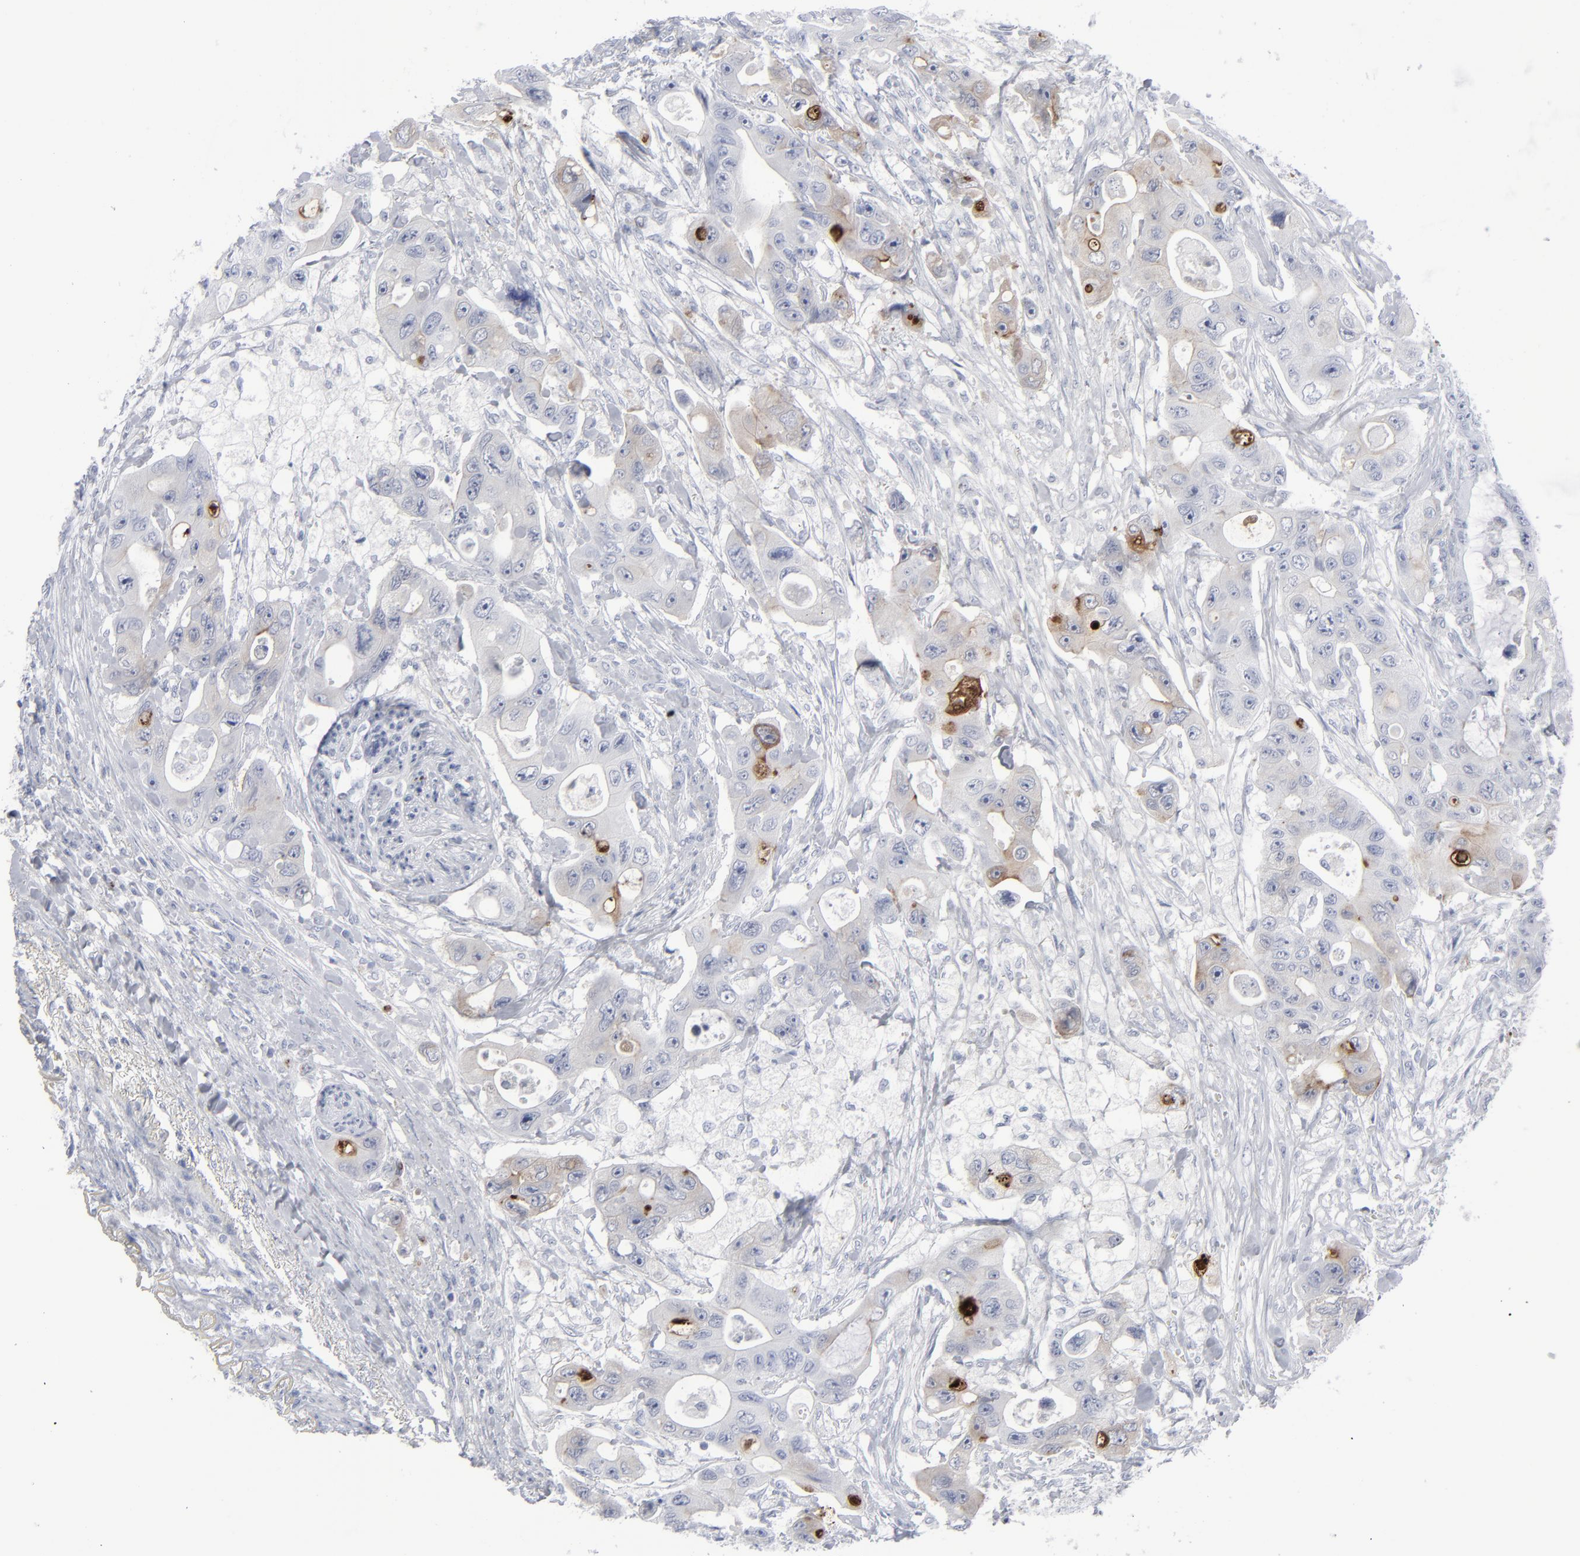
{"staining": {"intensity": "strong", "quantity": "<25%", "location": "nuclear"}, "tissue": "colorectal cancer", "cell_type": "Tumor cells", "image_type": "cancer", "snomed": [{"axis": "morphology", "description": "Adenocarcinoma, NOS"}, {"axis": "topography", "description": "Colon"}], "caption": "Adenocarcinoma (colorectal) stained with a protein marker reveals strong staining in tumor cells.", "gene": "MSLN", "patient": {"sex": "female", "age": 46}}